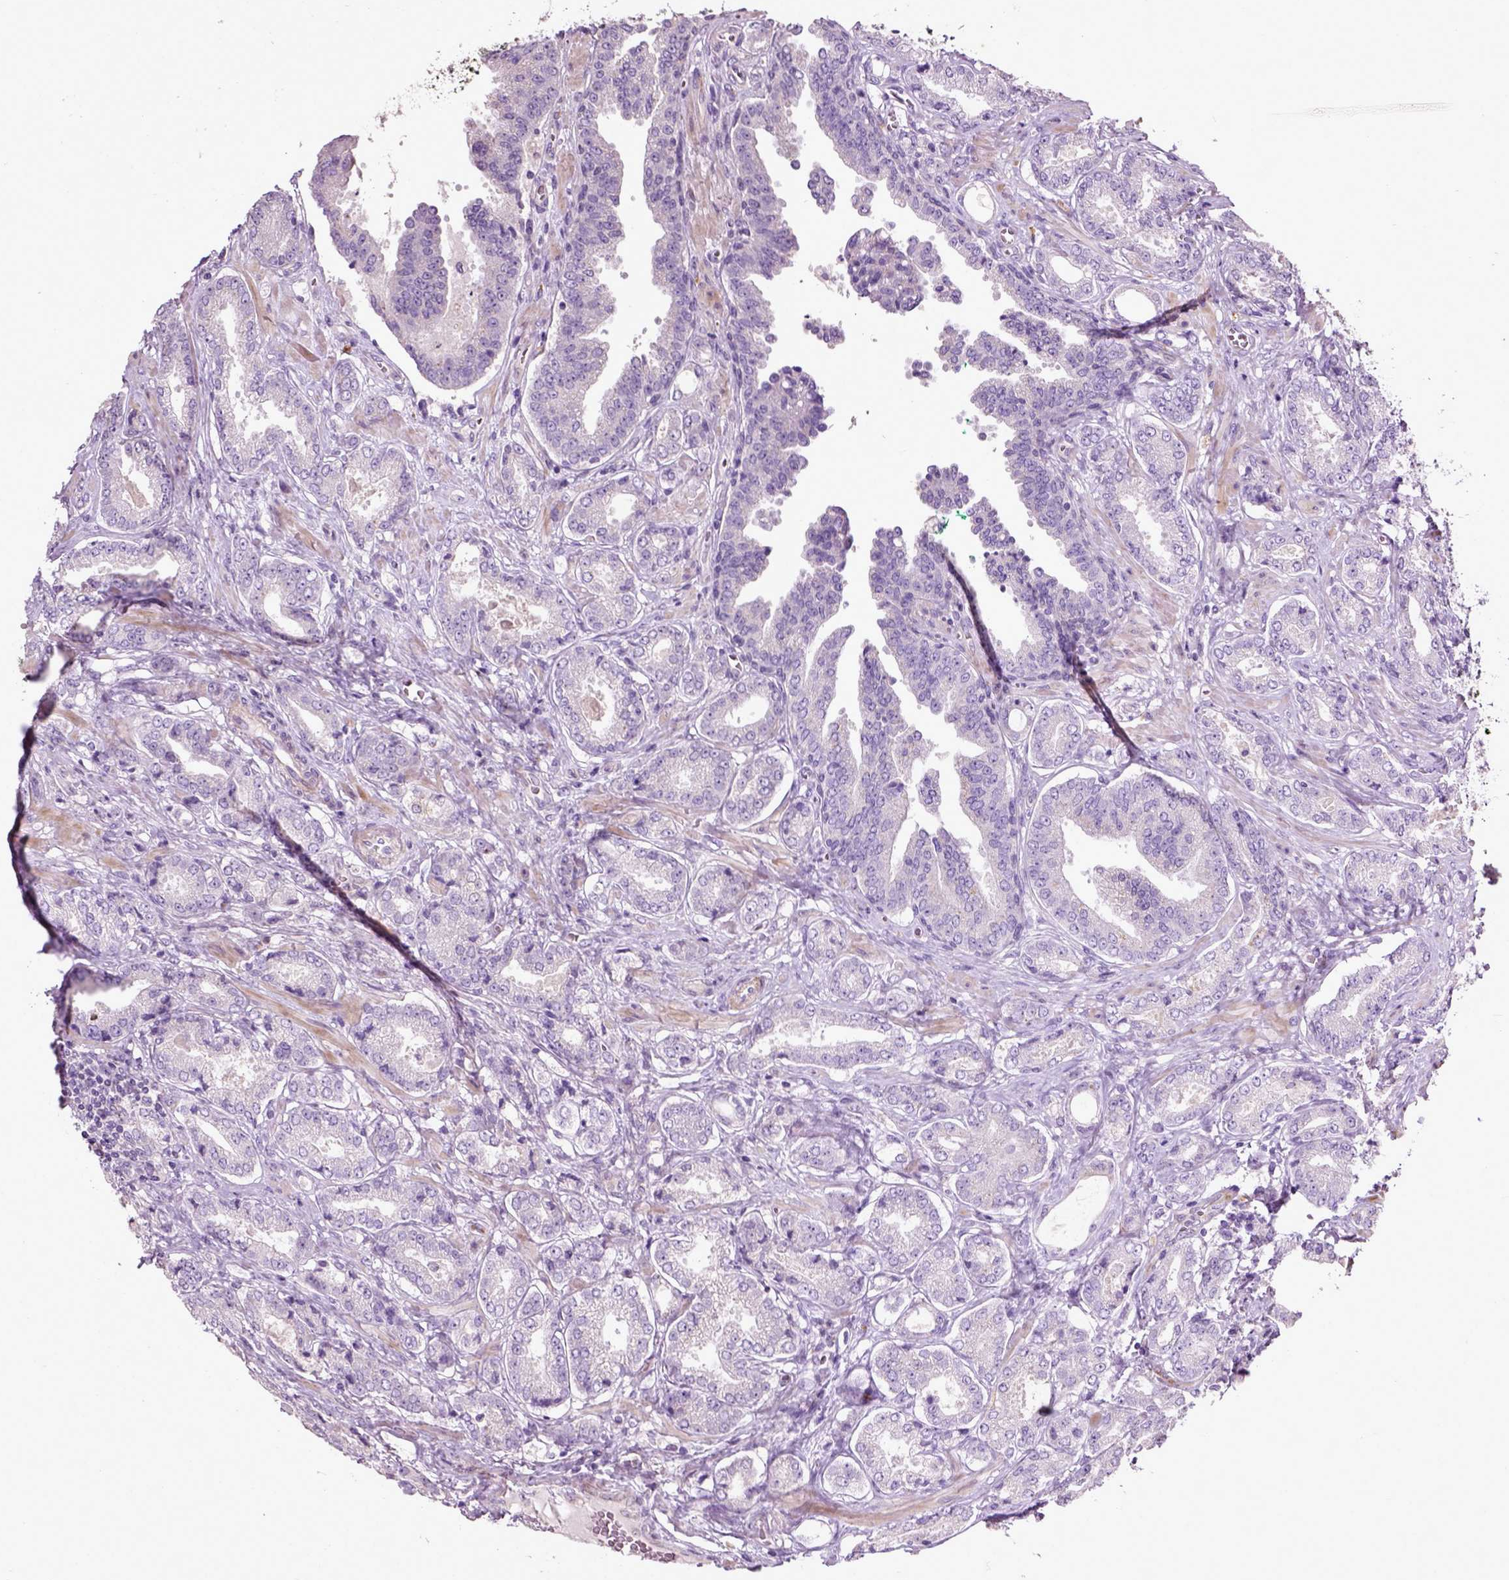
{"staining": {"intensity": "negative", "quantity": "none", "location": "none"}, "tissue": "prostate cancer", "cell_type": "Tumor cells", "image_type": "cancer", "snomed": [{"axis": "morphology", "description": "Adenocarcinoma, NOS"}, {"axis": "topography", "description": "Prostate"}], "caption": "Tumor cells are negative for protein expression in human prostate cancer (adenocarcinoma). (DAB IHC with hematoxylin counter stain).", "gene": "PKP3", "patient": {"sex": "male", "age": 64}}